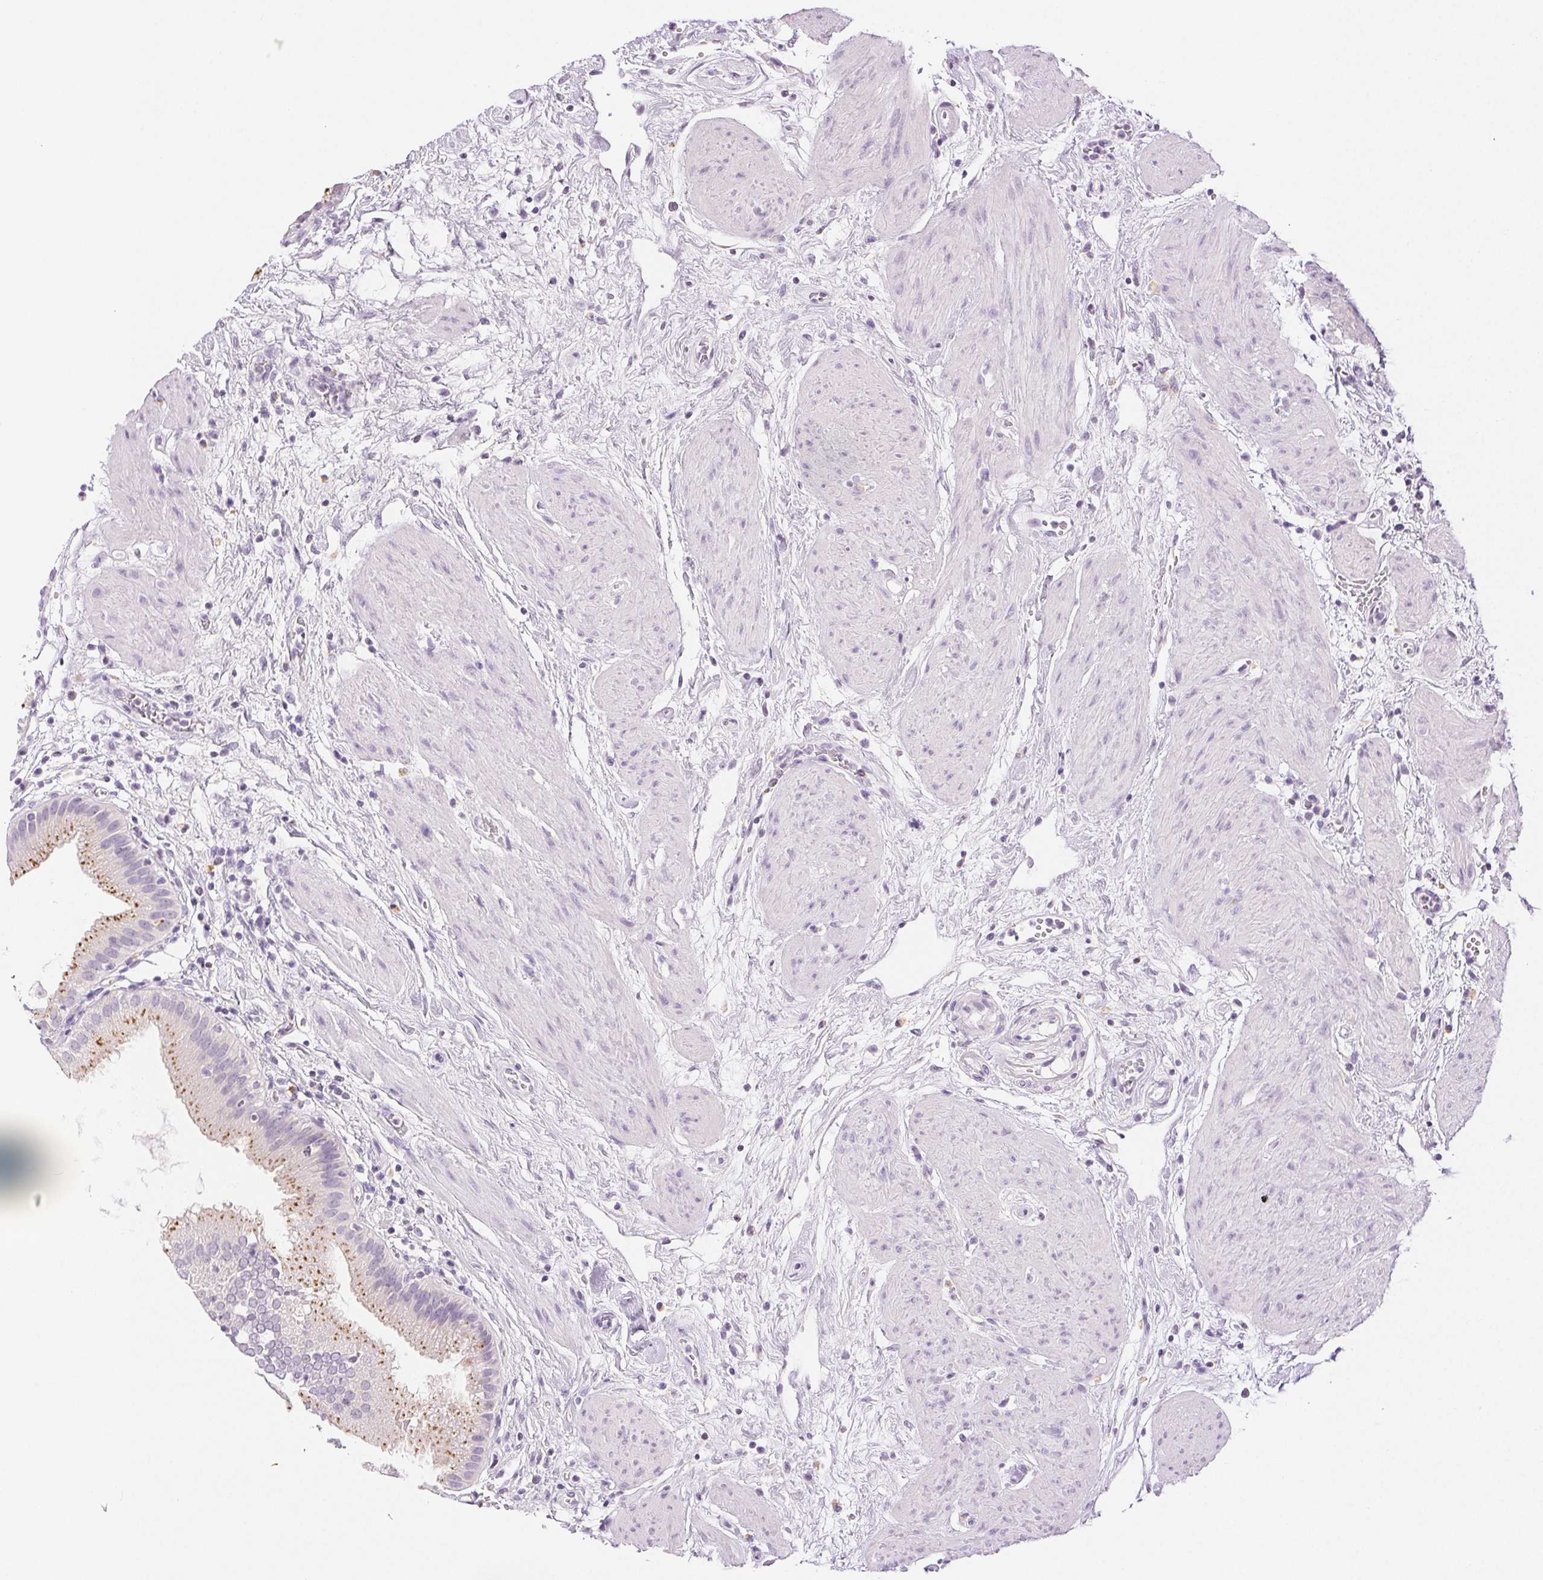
{"staining": {"intensity": "moderate", "quantity": "<25%", "location": "cytoplasmic/membranous"}, "tissue": "gallbladder", "cell_type": "Glandular cells", "image_type": "normal", "snomed": [{"axis": "morphology", "description": "Normal tissue, NOS"}, {"axis": "topography", "description": "Gallbladder"}], "caption": "High-power microscopy captured an IHC micrograph of normal gallbladder, revealing moderate cytoplasmic/membranous expression in about <25% of glandular cells.", "gene": "SLC5A2", "patient": {"sex": "female", "age": 65}}